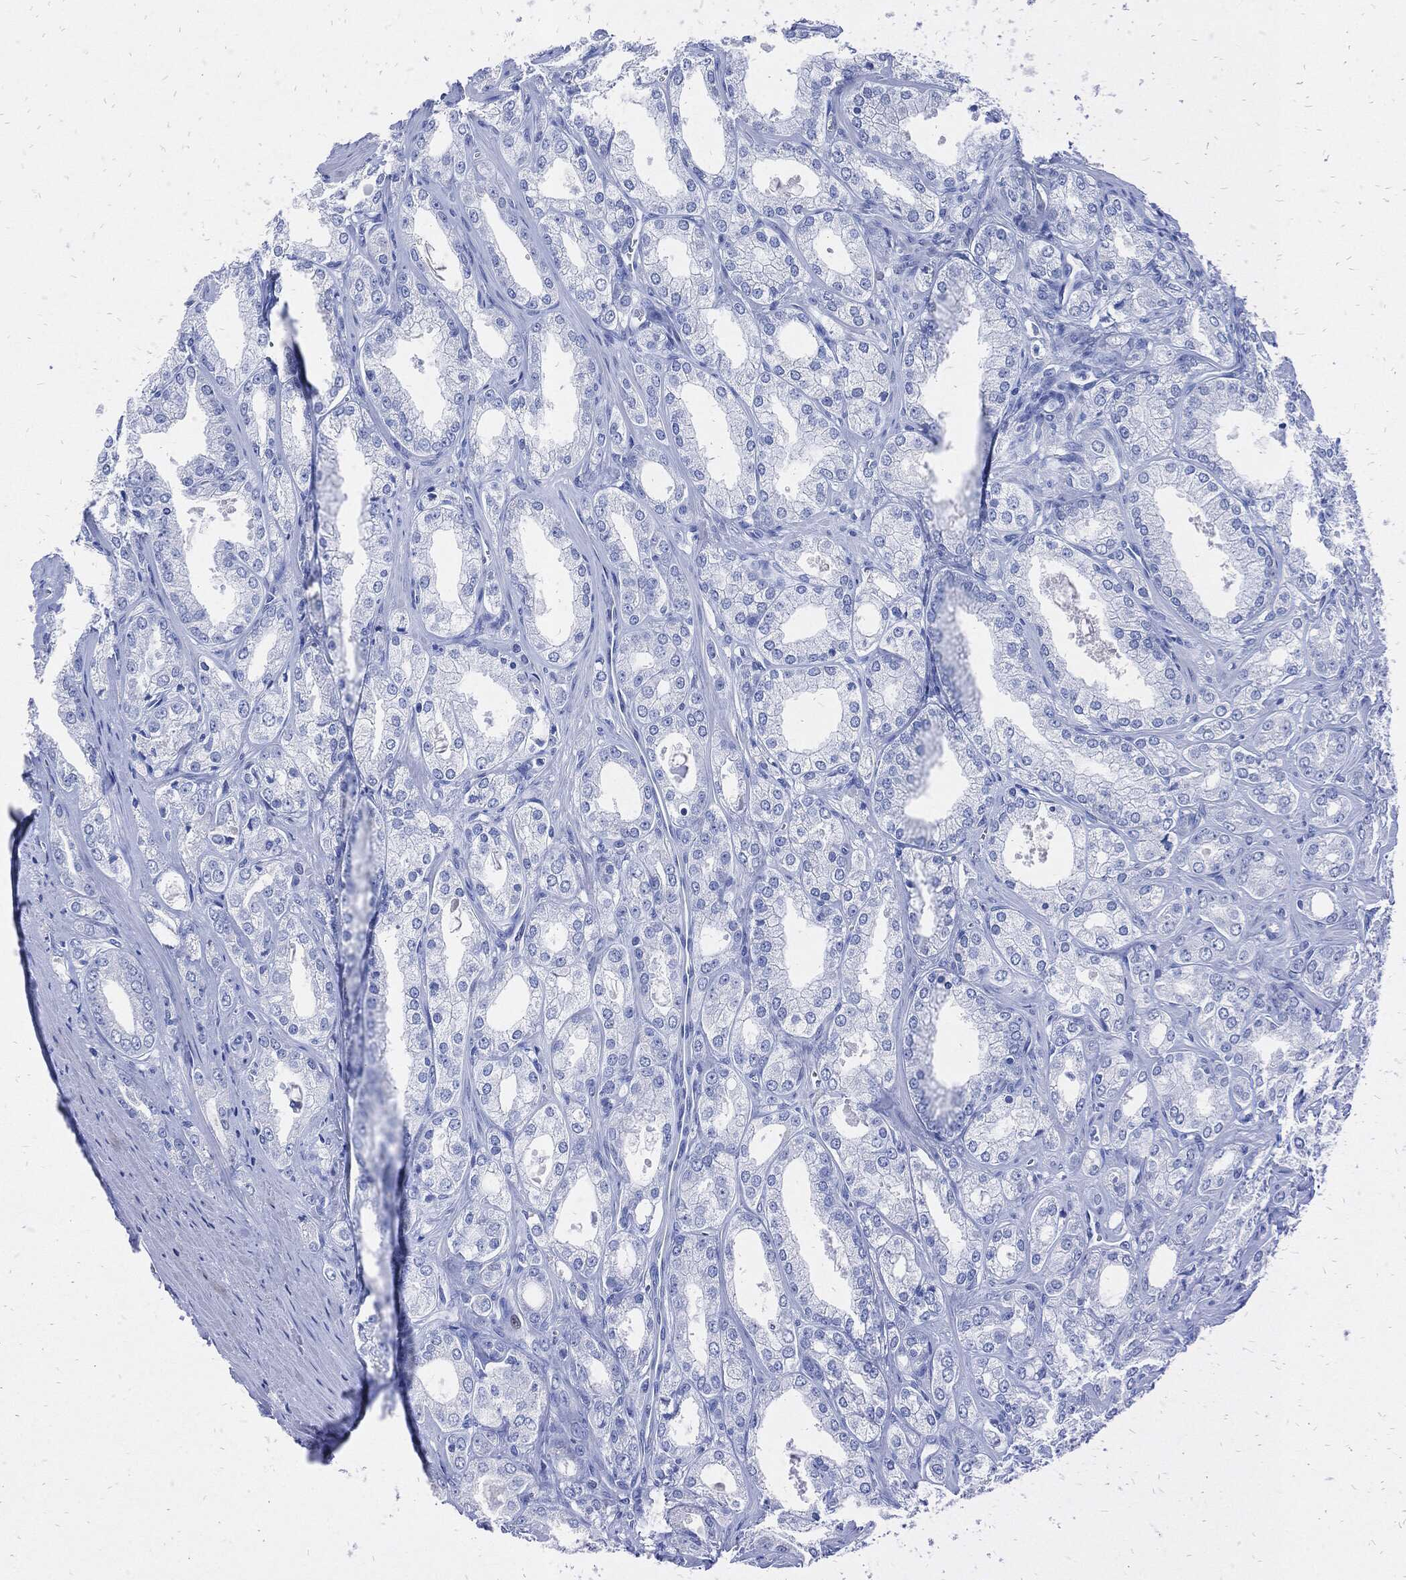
{"staining": {"intensity": "negative", "quantity": "none", "location": "none"}, "tissue": "prostate cancer", "cell_type": "Tumor cells", "image_type": "cancer", "snomed": [{"axis": "morphology", "description": "Adenocarcinoma, NOS"}, {"axis": "morphology", "description": "Adenocarcinoma, High grade"}, {"axis": "topography", "description": "Prostate"}], "caption": "A histopathology image of adenocarcinoma (prostate) stained for a protein displays no brown staining in tumor cells.", "gene": "FABP4", "patient": {"sex": "male", "age": 70}}